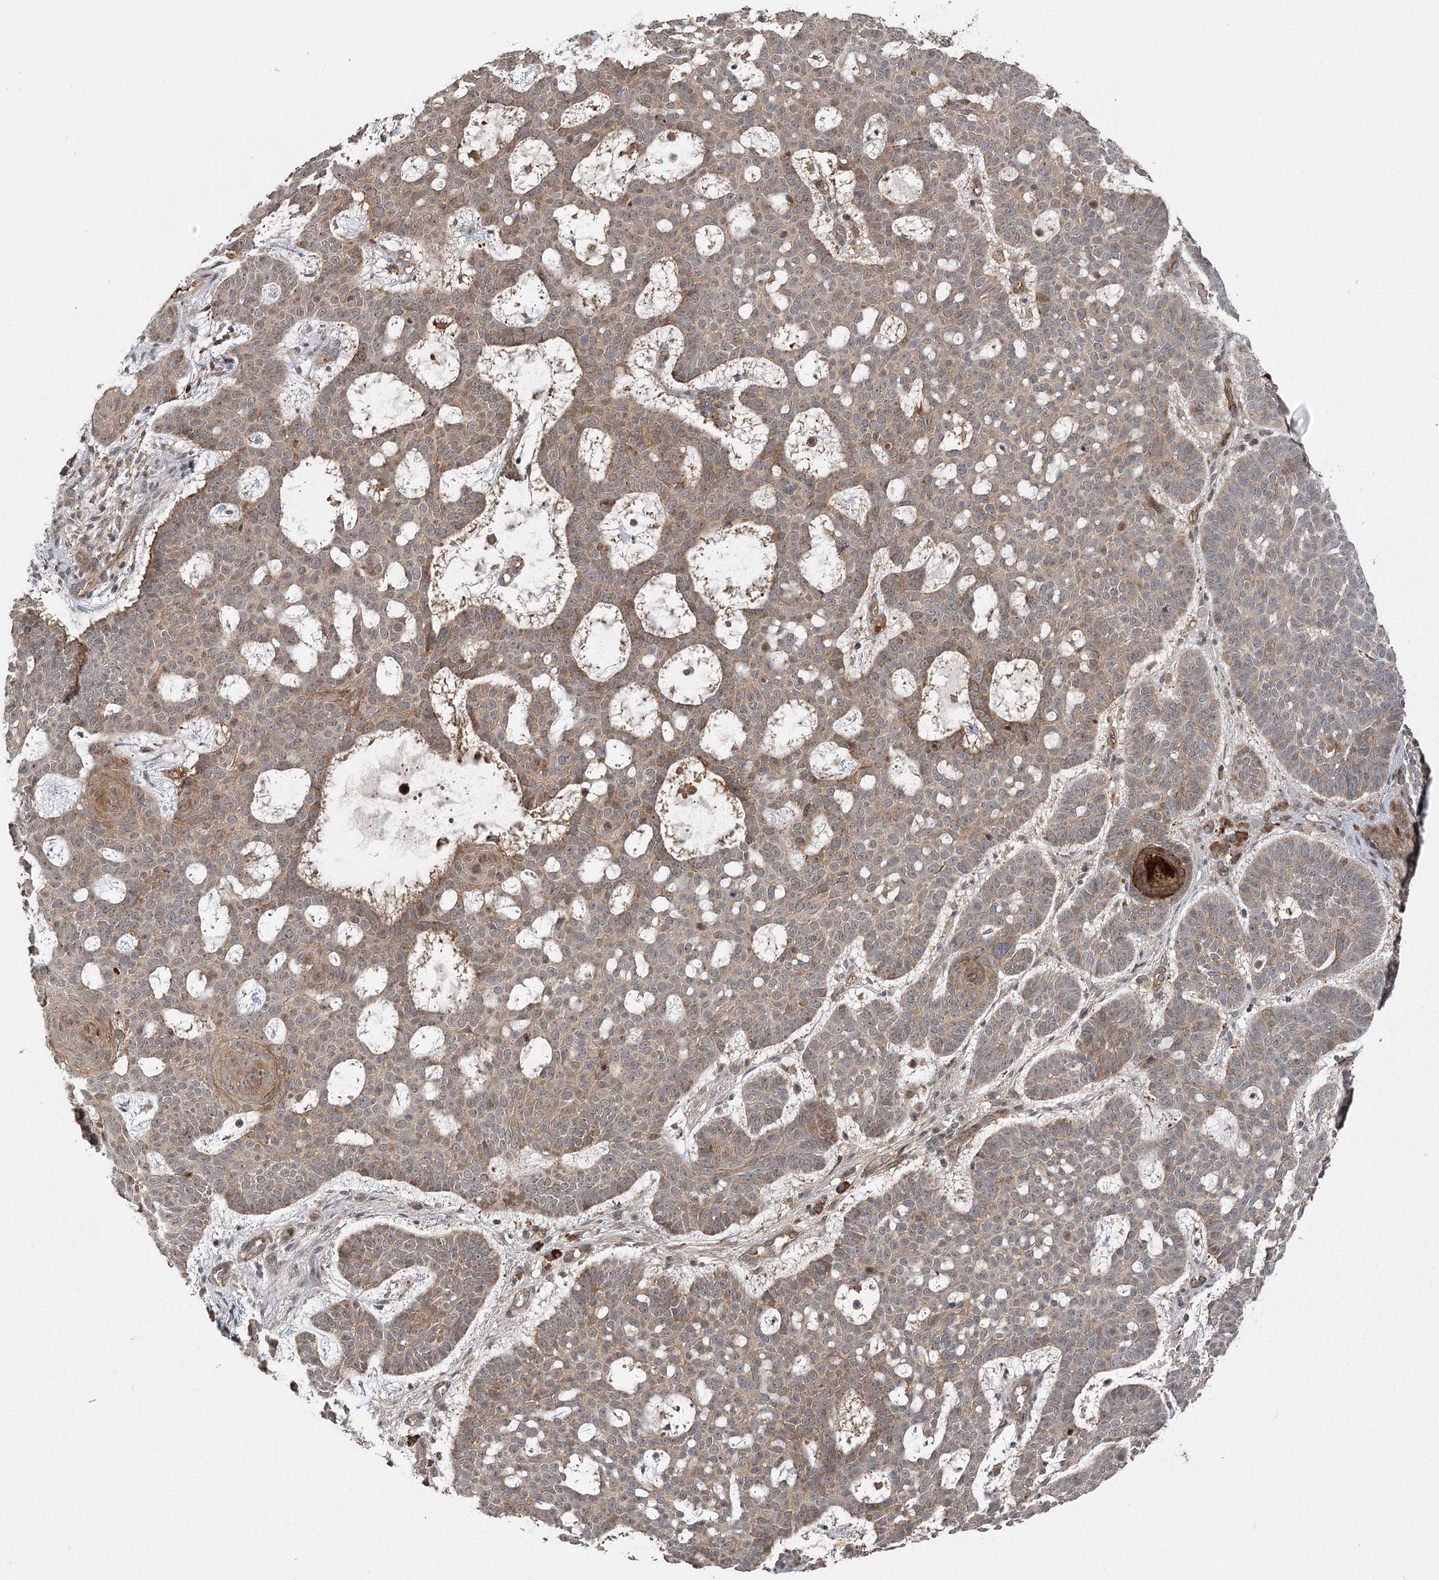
{"staining": {"intensity": "moderate", "quantity": ">75%", "location": "cytoplasmic/membranous"}, "tissue": "skin cancer", "cell_type": "Tumor cells", "image_type": "cancer", "snomed": [{"axis": "morphology", "description": "Basal cell carcinoma"}, {"axis": "topography", "description": "Skin"}], "caption": "Skin cancer (basal cell carcinoma) tissue demonstrates moderate cytoplasmic/membranous expression in approximately >75% of tumor cells, visualized by immunohistochemistry.", "gene": "KCNN2", "patient": {"sex": "male", "age": 85}}